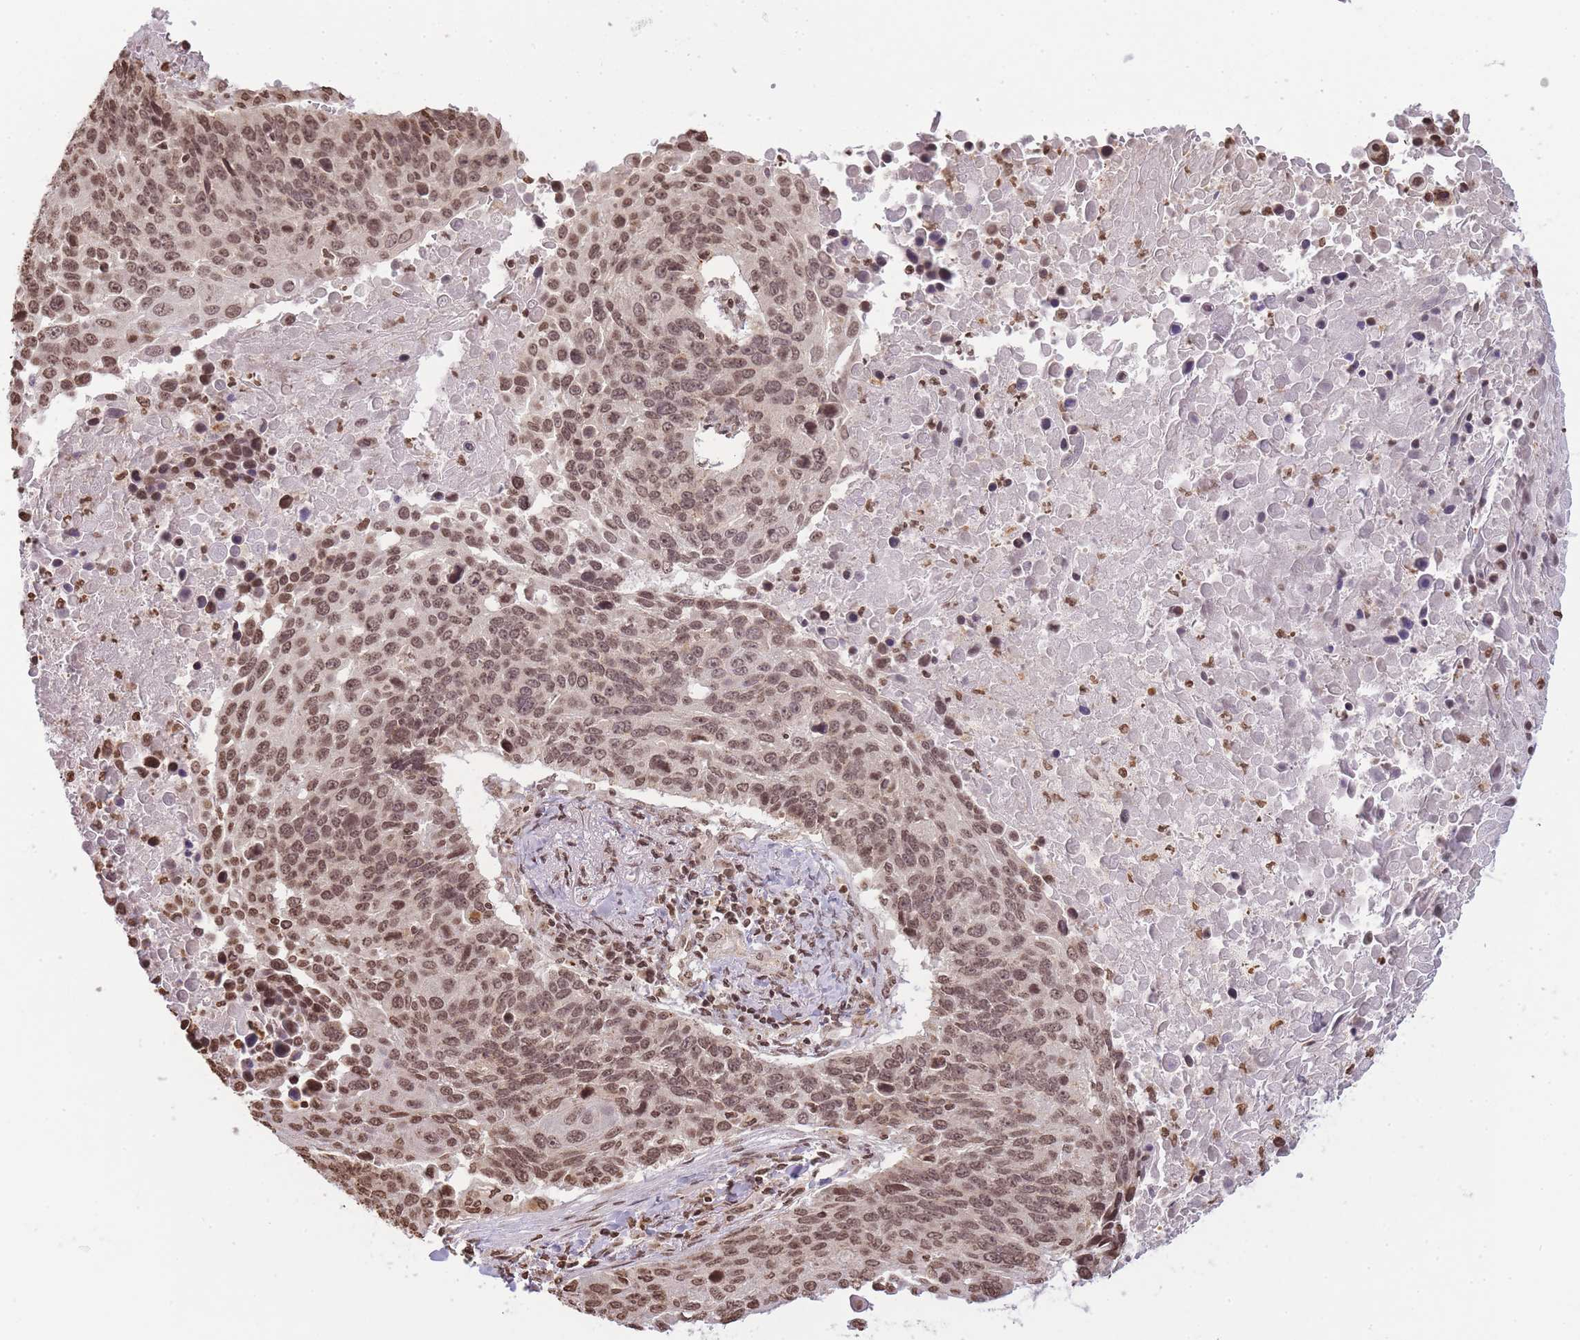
{"staining": {"intensity": "moderate", "quantity": ">75%", "location": "nuclear"}, "tissue": "lung cancer", "cell_type": "Tumor cells", "image_type": "cancer", "snomed": [{"axis": "morphology", "description": "Normal tissue, NOS"}, {"axis": "morphology", "description": "Squamous cell carcinoma, NOS"}, {"axis": "topography", "description": "Lymph node"}, {"axis": "topography", "description": "Lung"}], "caption": "The image demonstrates immunohistochemical staining of squamous cell carcinoma (lung). There is moderate nuclear positivity is present in approximately >75% of tumor cells.", "gene": "WWTR1", "patient": {"sex": "male", "age": 66}}